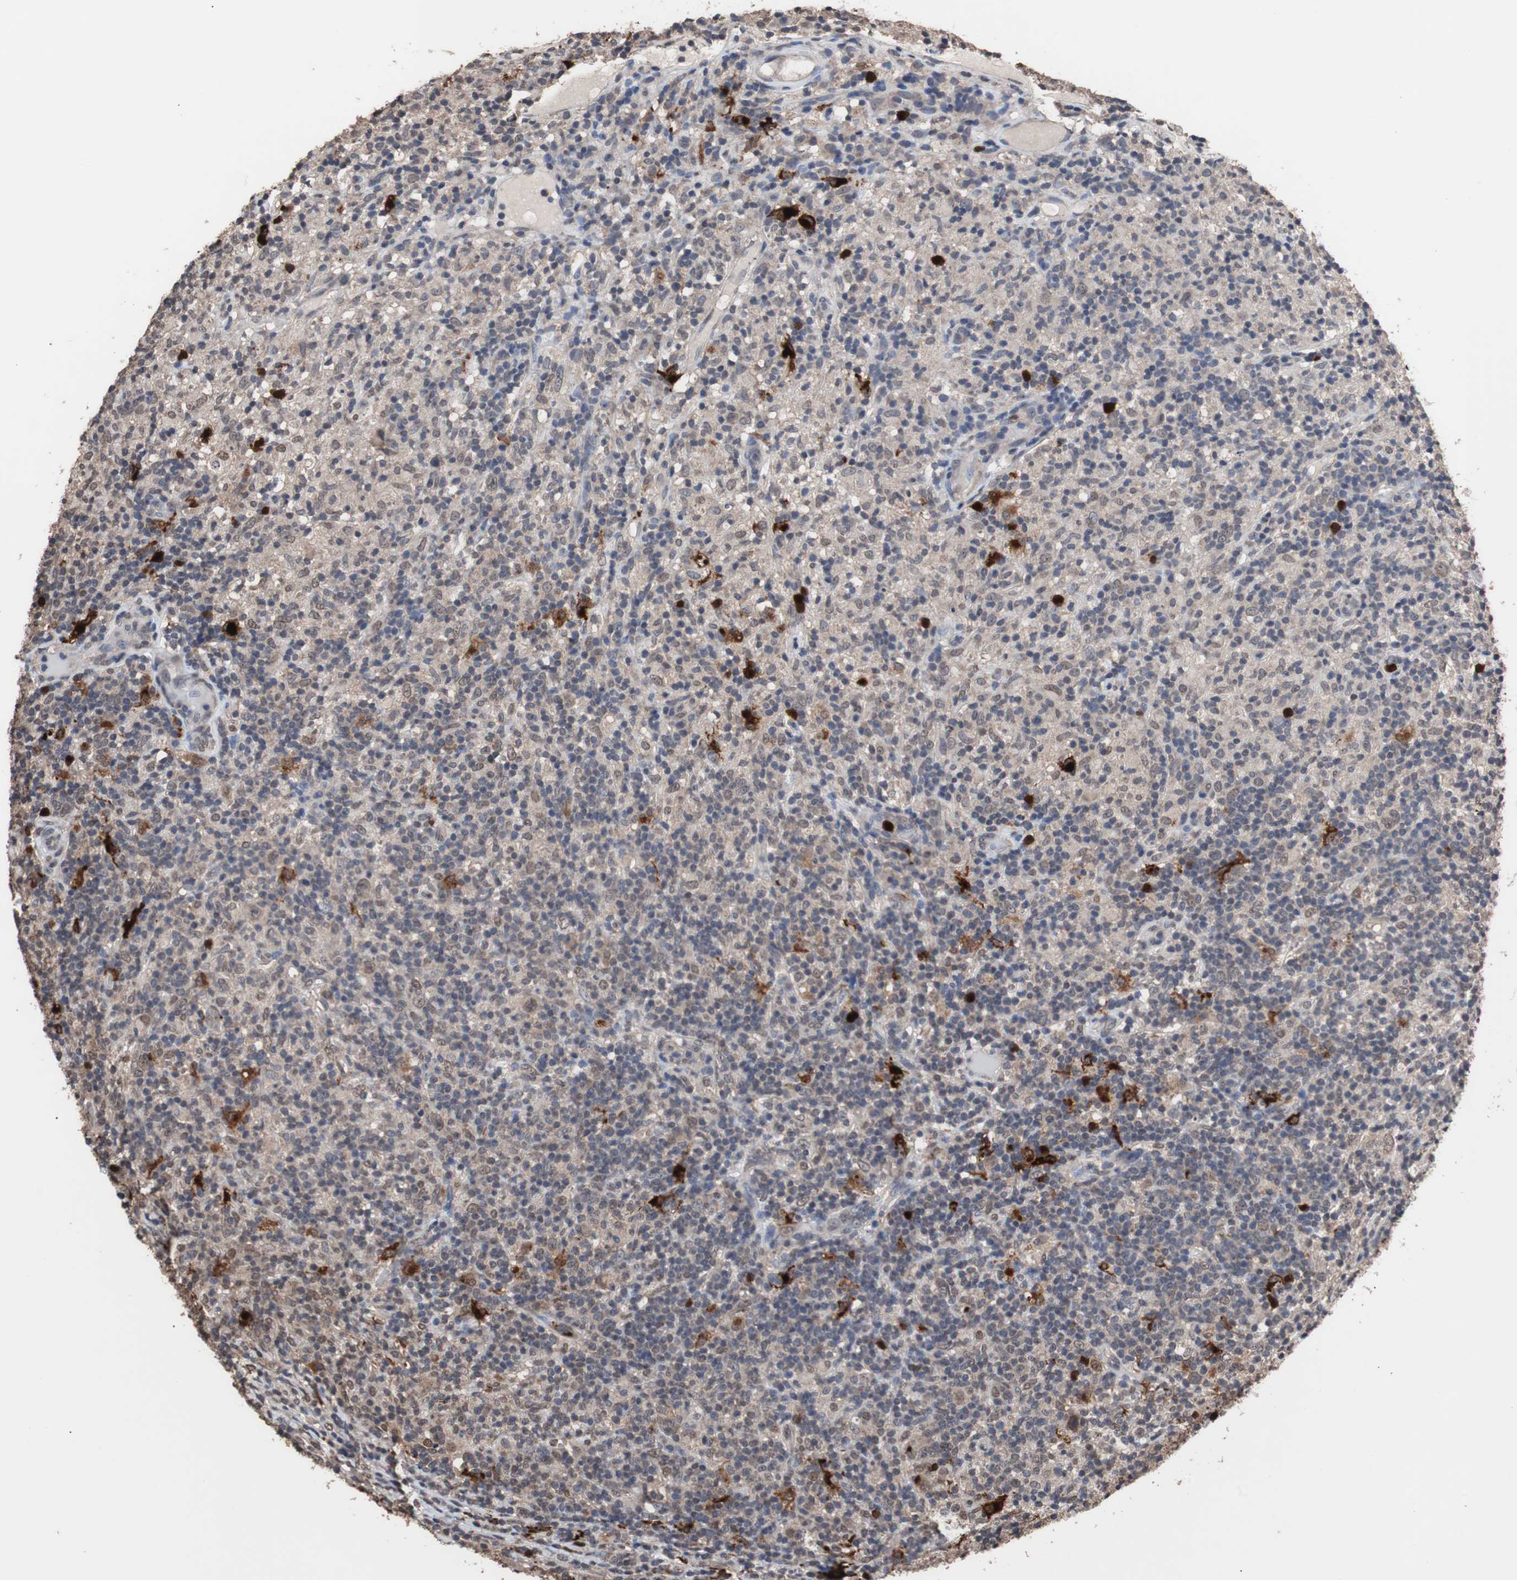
{"staining": {"intensity": "weak", "quantity": "25%-75%", "location": "cytoplasmic/membranous"}, "tissue": "lymphoma", "cell_type": "Tumor cells", "image_type": "cancer", "snomed": [{"axis": "morphology", "description": "Hodgkin's disease, NOS"}, {"axis": "topography", "description": "Lymph node"}], "caption": "Brown immunohistochemical staining in lymphoma reveals weak cytoplasmic/membranous expression in approximately 25%-75% of tumor cells. Immunohistochemistry (ihc) stains the protein in brown and the nuclei are stained blue.", "gene": "MED27", "patient": {"sex": "male", "age": 70}}